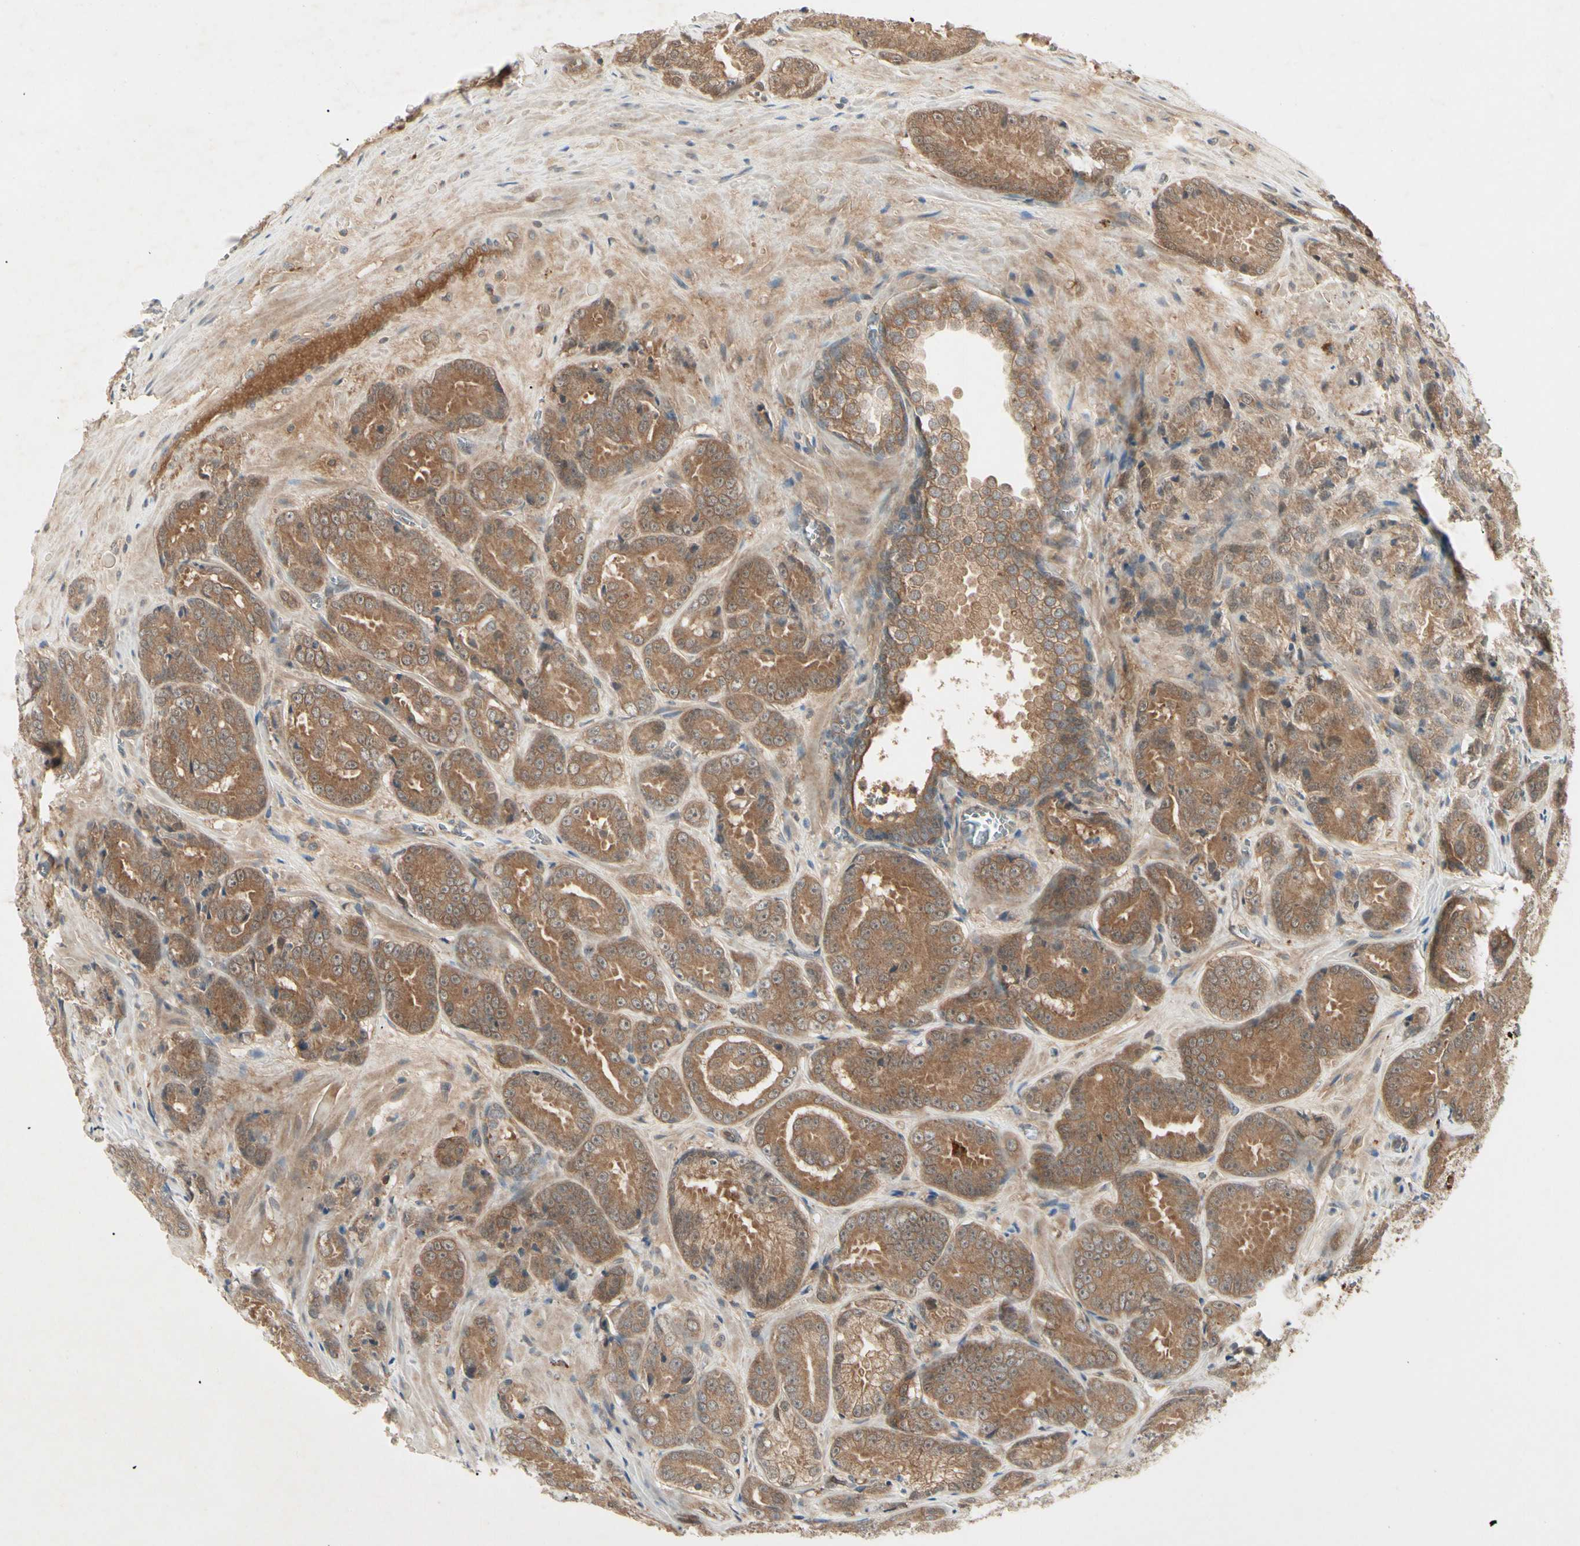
{"staining": {"intensity": "moderate", "quantity": ">75%", "location": "cytoplasmic/membranous"}, "tissue": "prostate cancer", "cell_type": "Tumor cells", "image_type": "cancer", "snomed": [{"axis": "morphology", "description": "Adenocarcinoma, High grade"}, {"axis": "topography", "description": "Prostate"}], "caption": "Protein staining shows moderate cytoplasmic/membranous expression in about >75% of tumor cells in prostate cancer (adenocarcinoma (high-grade)).", "gene": "RNF14", "patient": {"sex": "male", "age": 64}}